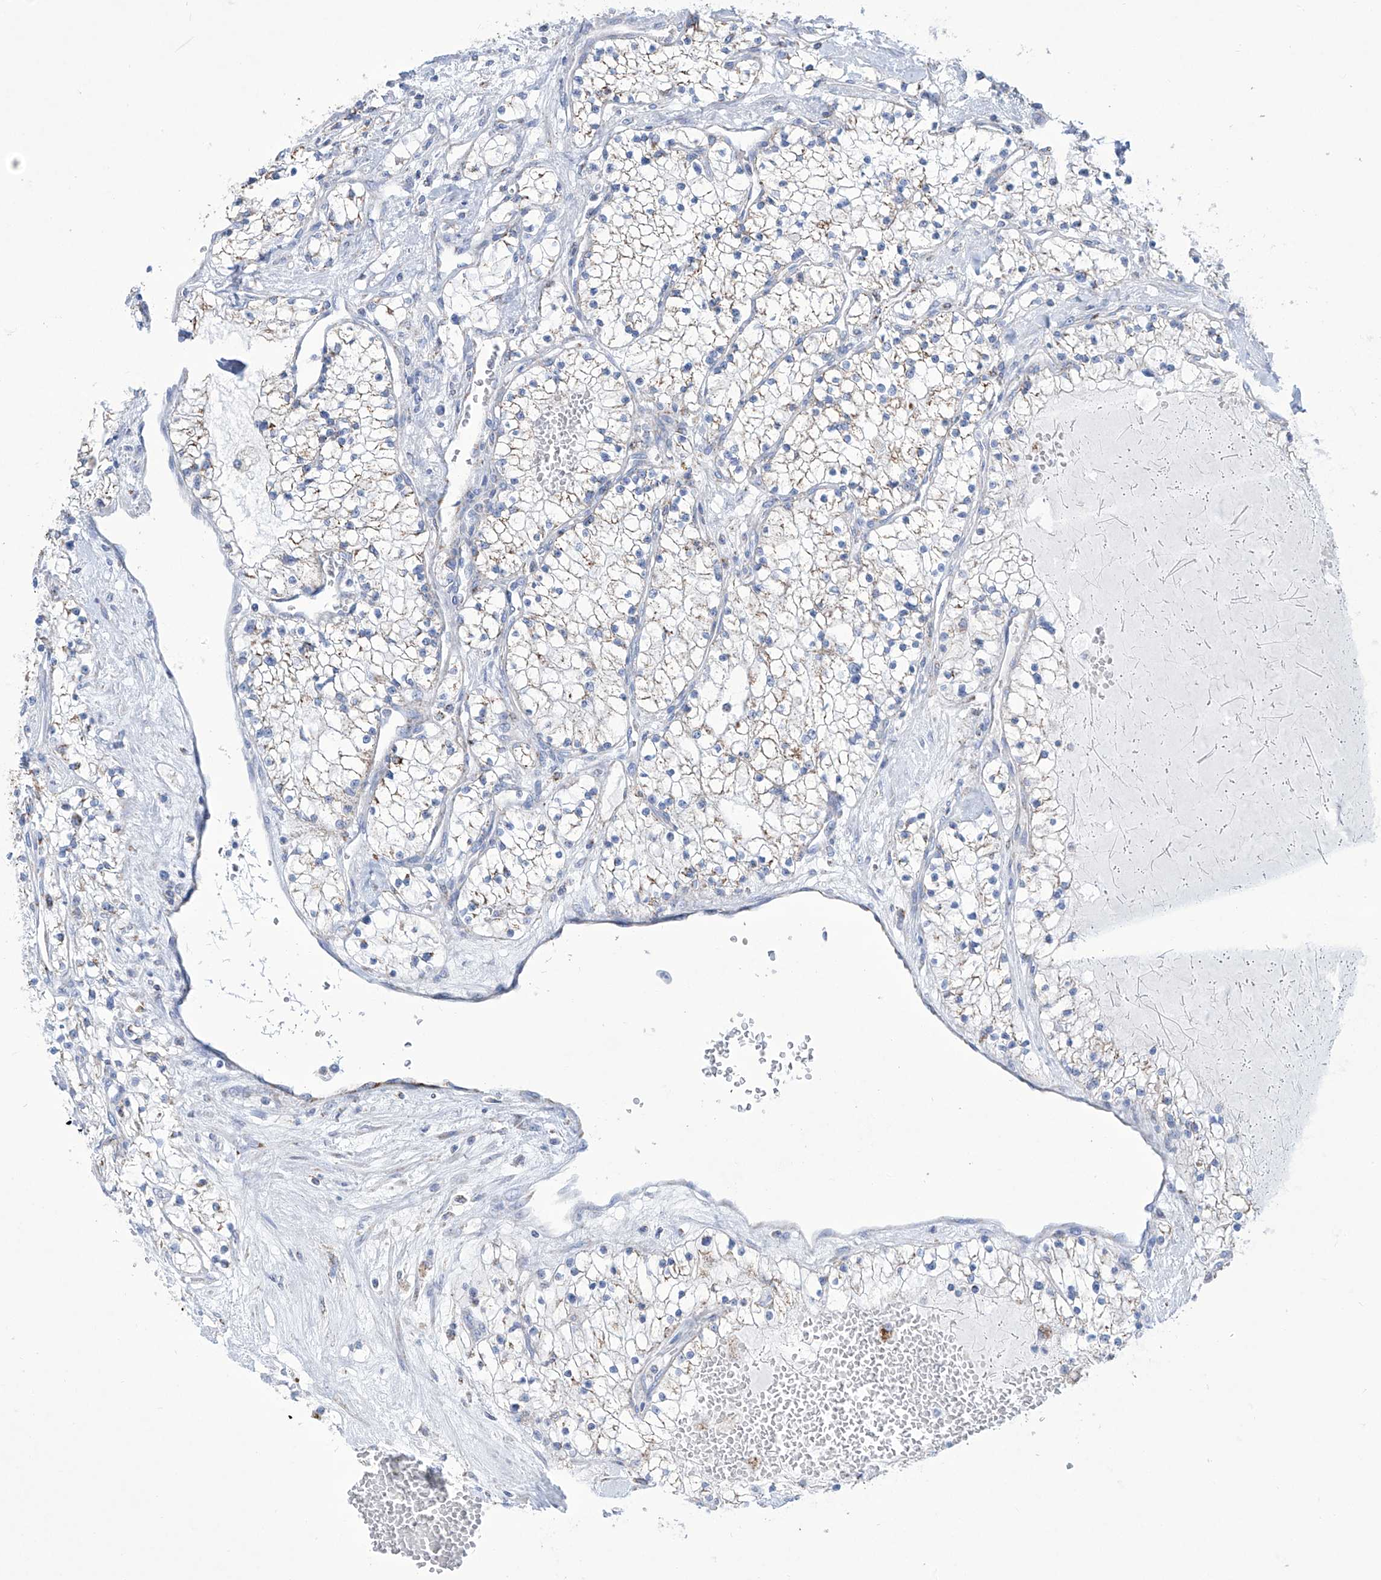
{"staining": {"intensity": "weak", "quantity": "<25%", "location": "cytoplasmic/membranous"}, "tissue": "renal cancer", "cell_type": "Tumor cells", "image_type": "cancer", "snomed": [{"axis": "morphology", "description": "Normal tissue, NOS"}, {"axis": "morphology", "description": "Adenocarcinoma, NOS"}, {"axis": "topography", "description": "Kidney"}], "caption": "DAB immunohistochemical staining of renal cancer exhibits no significant expression in tumor cells.", "gene": "ALDH6A1", "patient": {"sex": "male", "age": 68}}